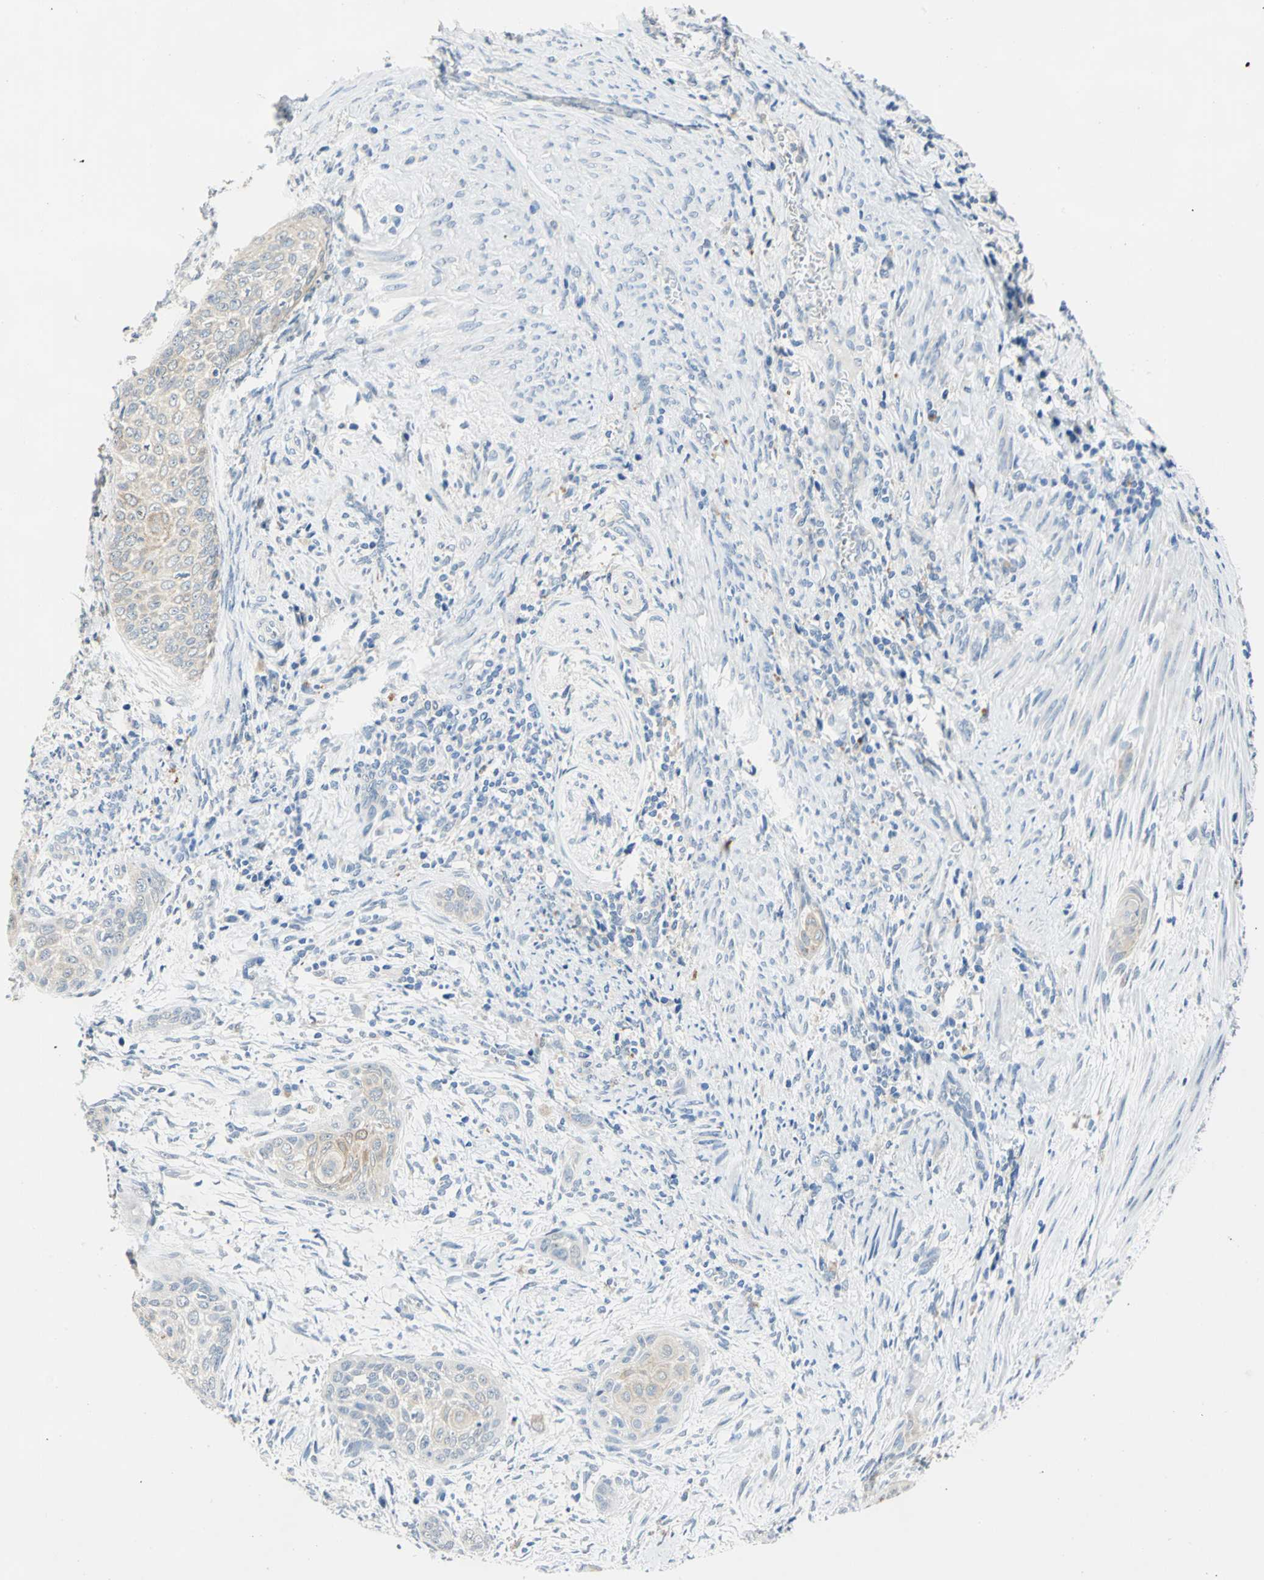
{"staining": {"intensity": "weak", "quantity": ">75%", "location": "cytoplasmic/membranous"}, "tissue": "cervical cancer", "cell_type": "Tumor cells", "image_type": "cancer", "snomed": [{"axis": "morphology", "description": "Squamous cell carcinoma, NOS"}, {"axis": "topography", "description": "Cervix"}], "caption": "Immunohistochemical staining of cervical cancer (squamous cell carcinoma) demonstrates weak cytoplasmic/membranous protein staining in about >75% of tumor cells.", "gene": "RASD2", "patient": {"sex": "female", "age": 33}}